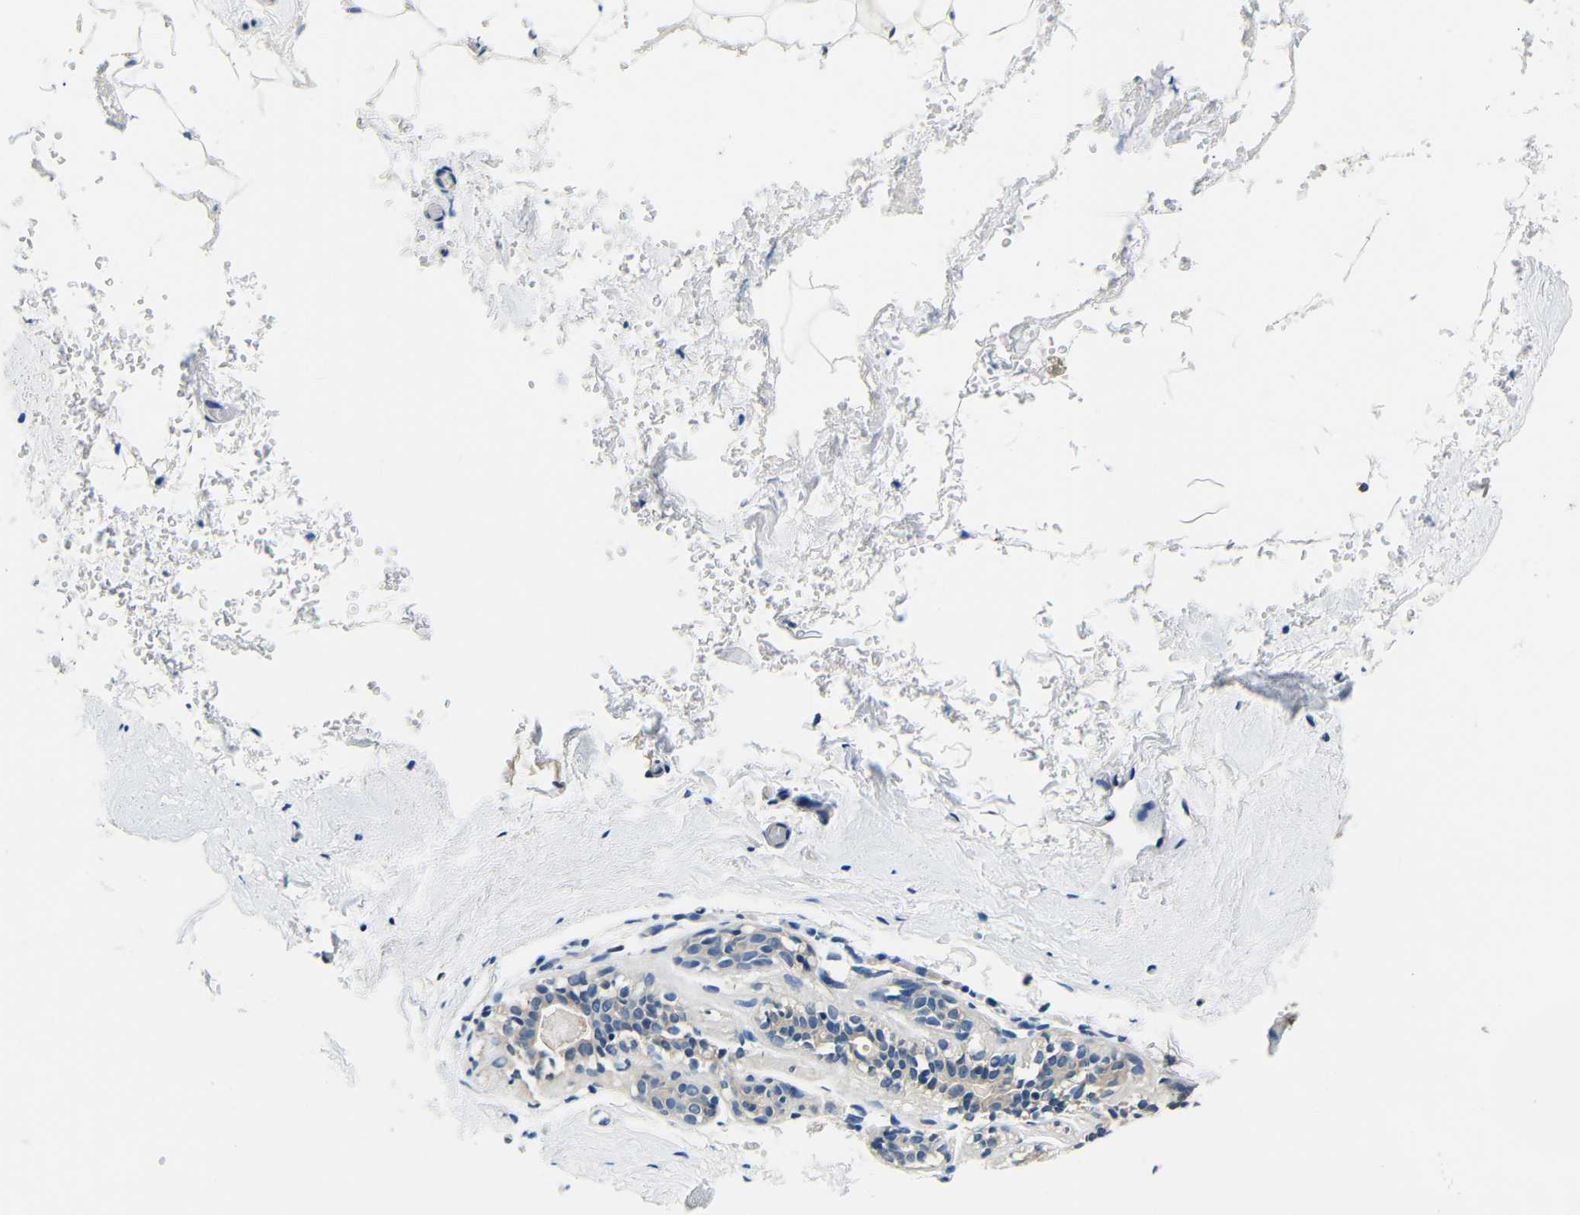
{"staining": {"intensity": "negative", "quantity": "none", "location": "none"}, "tissue": "breast", "cell_type": "Adipocytes", "image_type": "normal", "snomed": [{"axis": "morphology", "description": "Normal tissue, NOS"}, {"axis": "topography", "description": "Breast"}], "caption": "Immunohistochemistry (IHC) of unremarkable breast reveals no expression in adipocytes. Nuclei are stained in blue.", "gene": "ADAP1", "patient": {"sex": "female", "age": 75}}